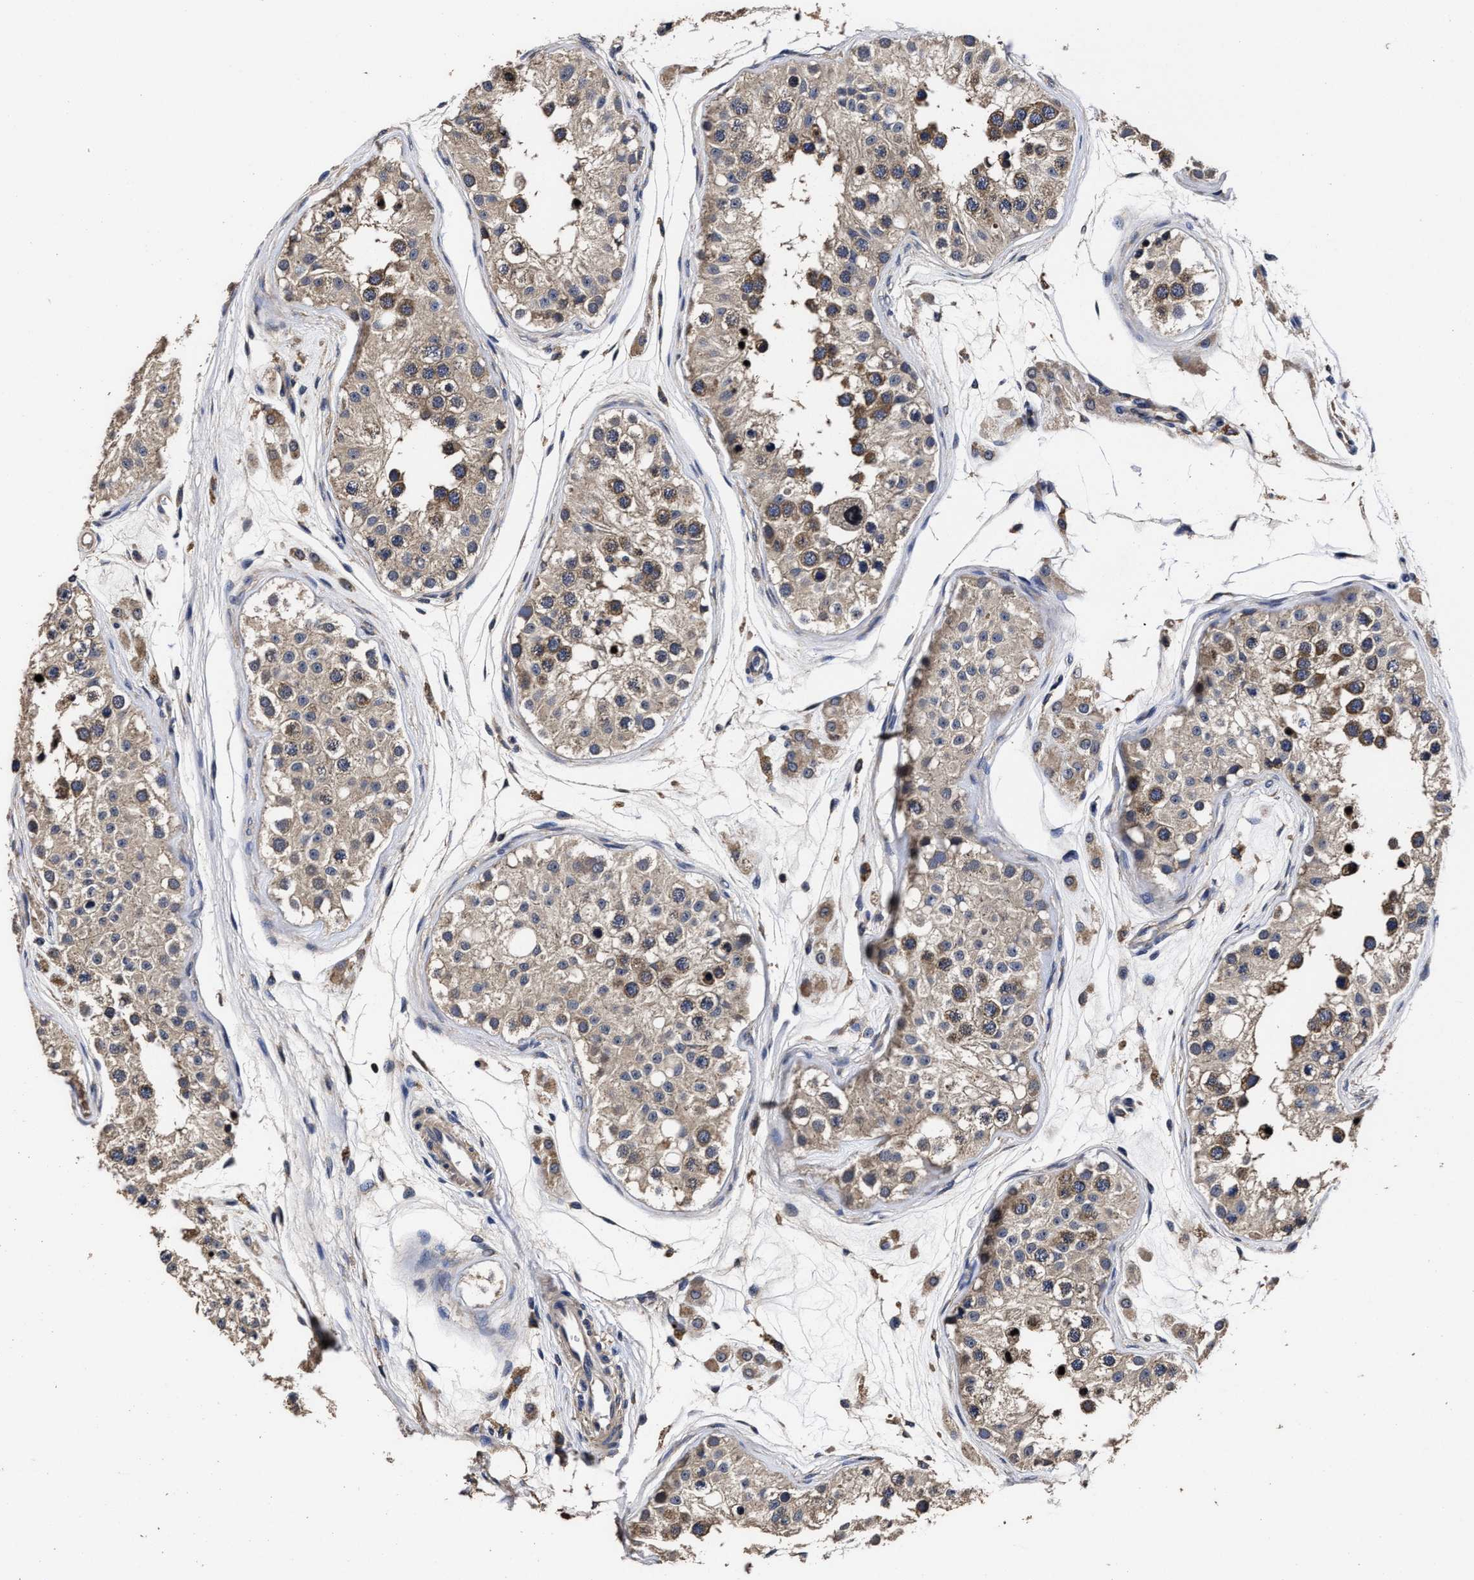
{"staining": {"intensity": "moderate", "quantity": ">75%", "location": "cytoplasmic/membranous"}, "tissue": "testis", "cell_type": "Cells in seminiferous ducts", "image_type": "normal", "snomed": [{"axis": "morphology", "description": "Normal tissue, NOS"}, {"axis": "morphology", "description": "Adenocarcinoma, metastatic, NOS"}, {"axis": "topography", "description": "Testis"}], "caption": "The histopathology image exhibits immunohistochemical staining of normal testis. There is moderate cytoplasmic/membranous expression is seen in approximately >75% of cells in seminiferous ducts. (DAB = brown stain, brightfield microscopy at high magnification).", "gene": "AVEN", "patient": {"sex": "male", "age": 26}}